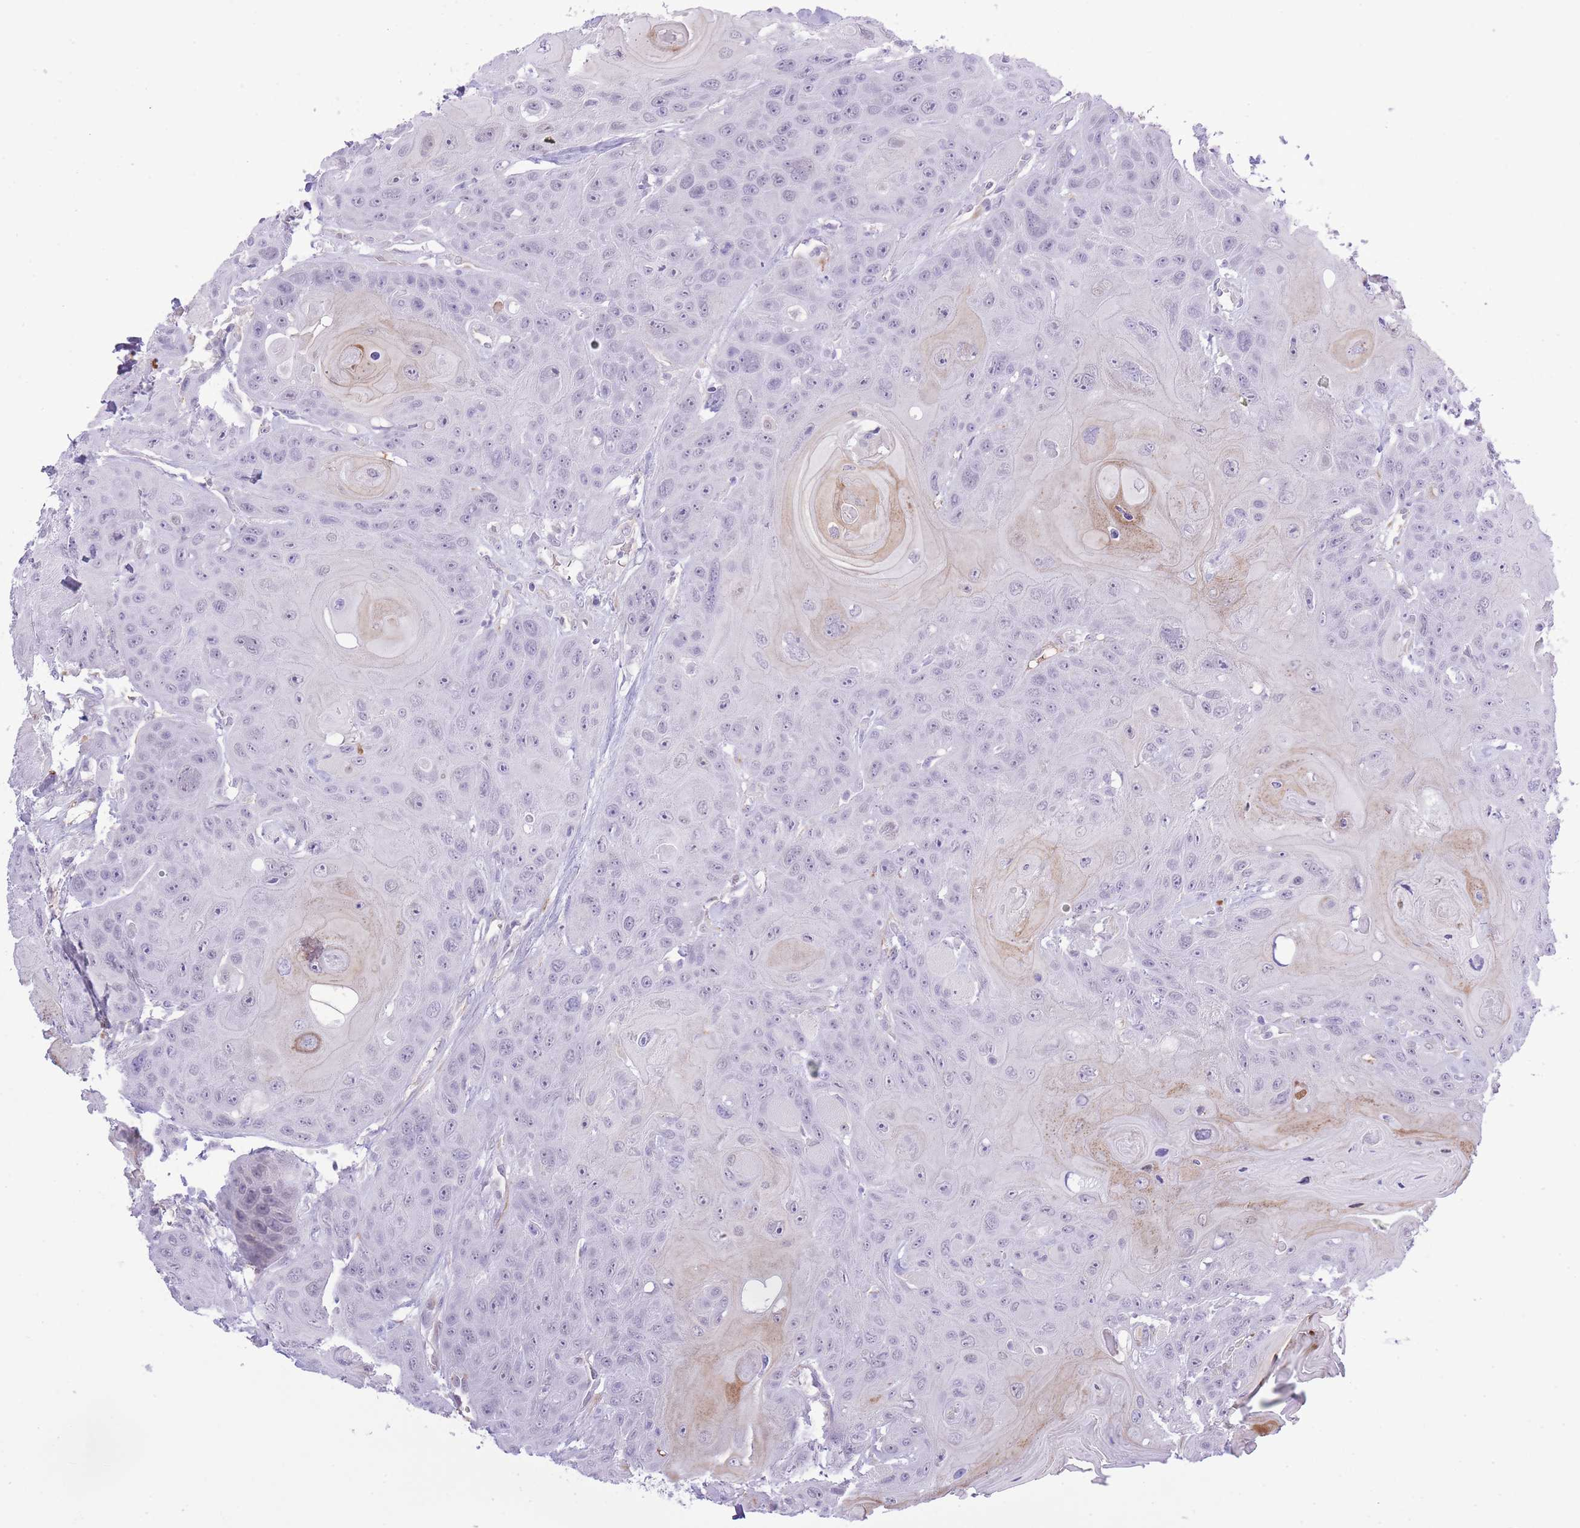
{"staining": {"intensity": "negative", "quantity": "none", "location": "none"}, "tissue": "head and neck cancer", "cell_type": "Tumor cells", "image_type": "cancer", "snomed": [{"axis": "morphology", "description": "Squamous cell carcinoma, NOS"}, {"axis": "topography", "description": "Head-Neck"}], "caption": "Image shows no significant protein staining in tumor cells of squamous cell carcinoma (head and neck).", "gene": "MEIOSIN", "patient": {"sex": "female", "age": 59}}